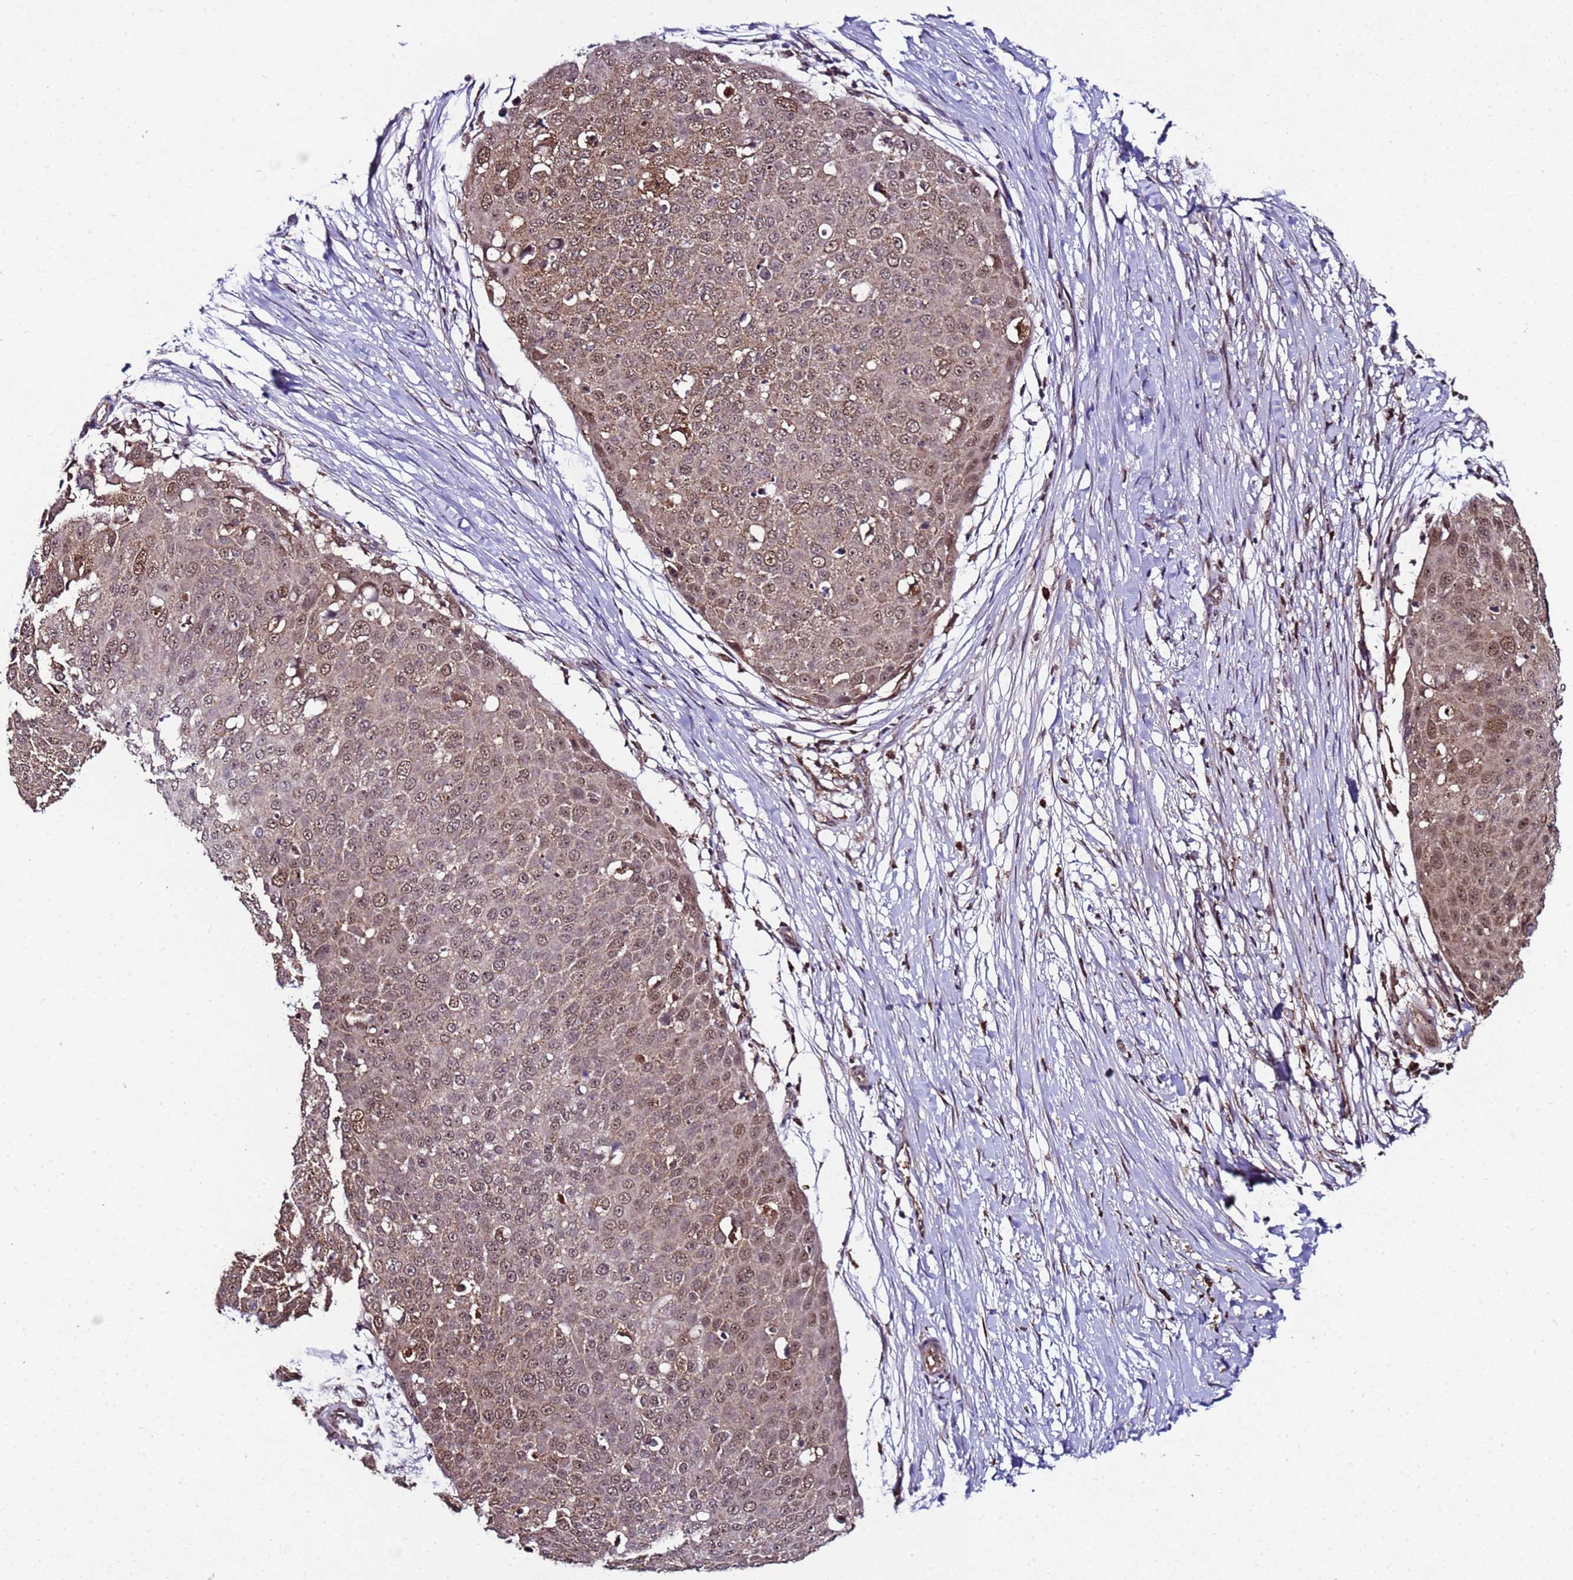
{"staining": {"intensity": "moderate", "quantity": ">75%", "location": "cytoplasmic/membranous,nuclear"}, "tissue": "skin cancer", "cell_type": "Tumor cells", "image_type": "cancer", "snomed": [{"axis": "morphology", "description": "Squamous cell carcinoma, NOS"}, {"axis": "topography", "description": "Skin"}], "caption": "Immunohistochemistry of skin cancer (squamous cell carcinoma) shows medium levels of moderate cytoplasmic/membranous and nuclear staining in about >75% of tumor cells.", "gene": "HSPBAP1", "patient": {"sex": "male", "age": 71}}